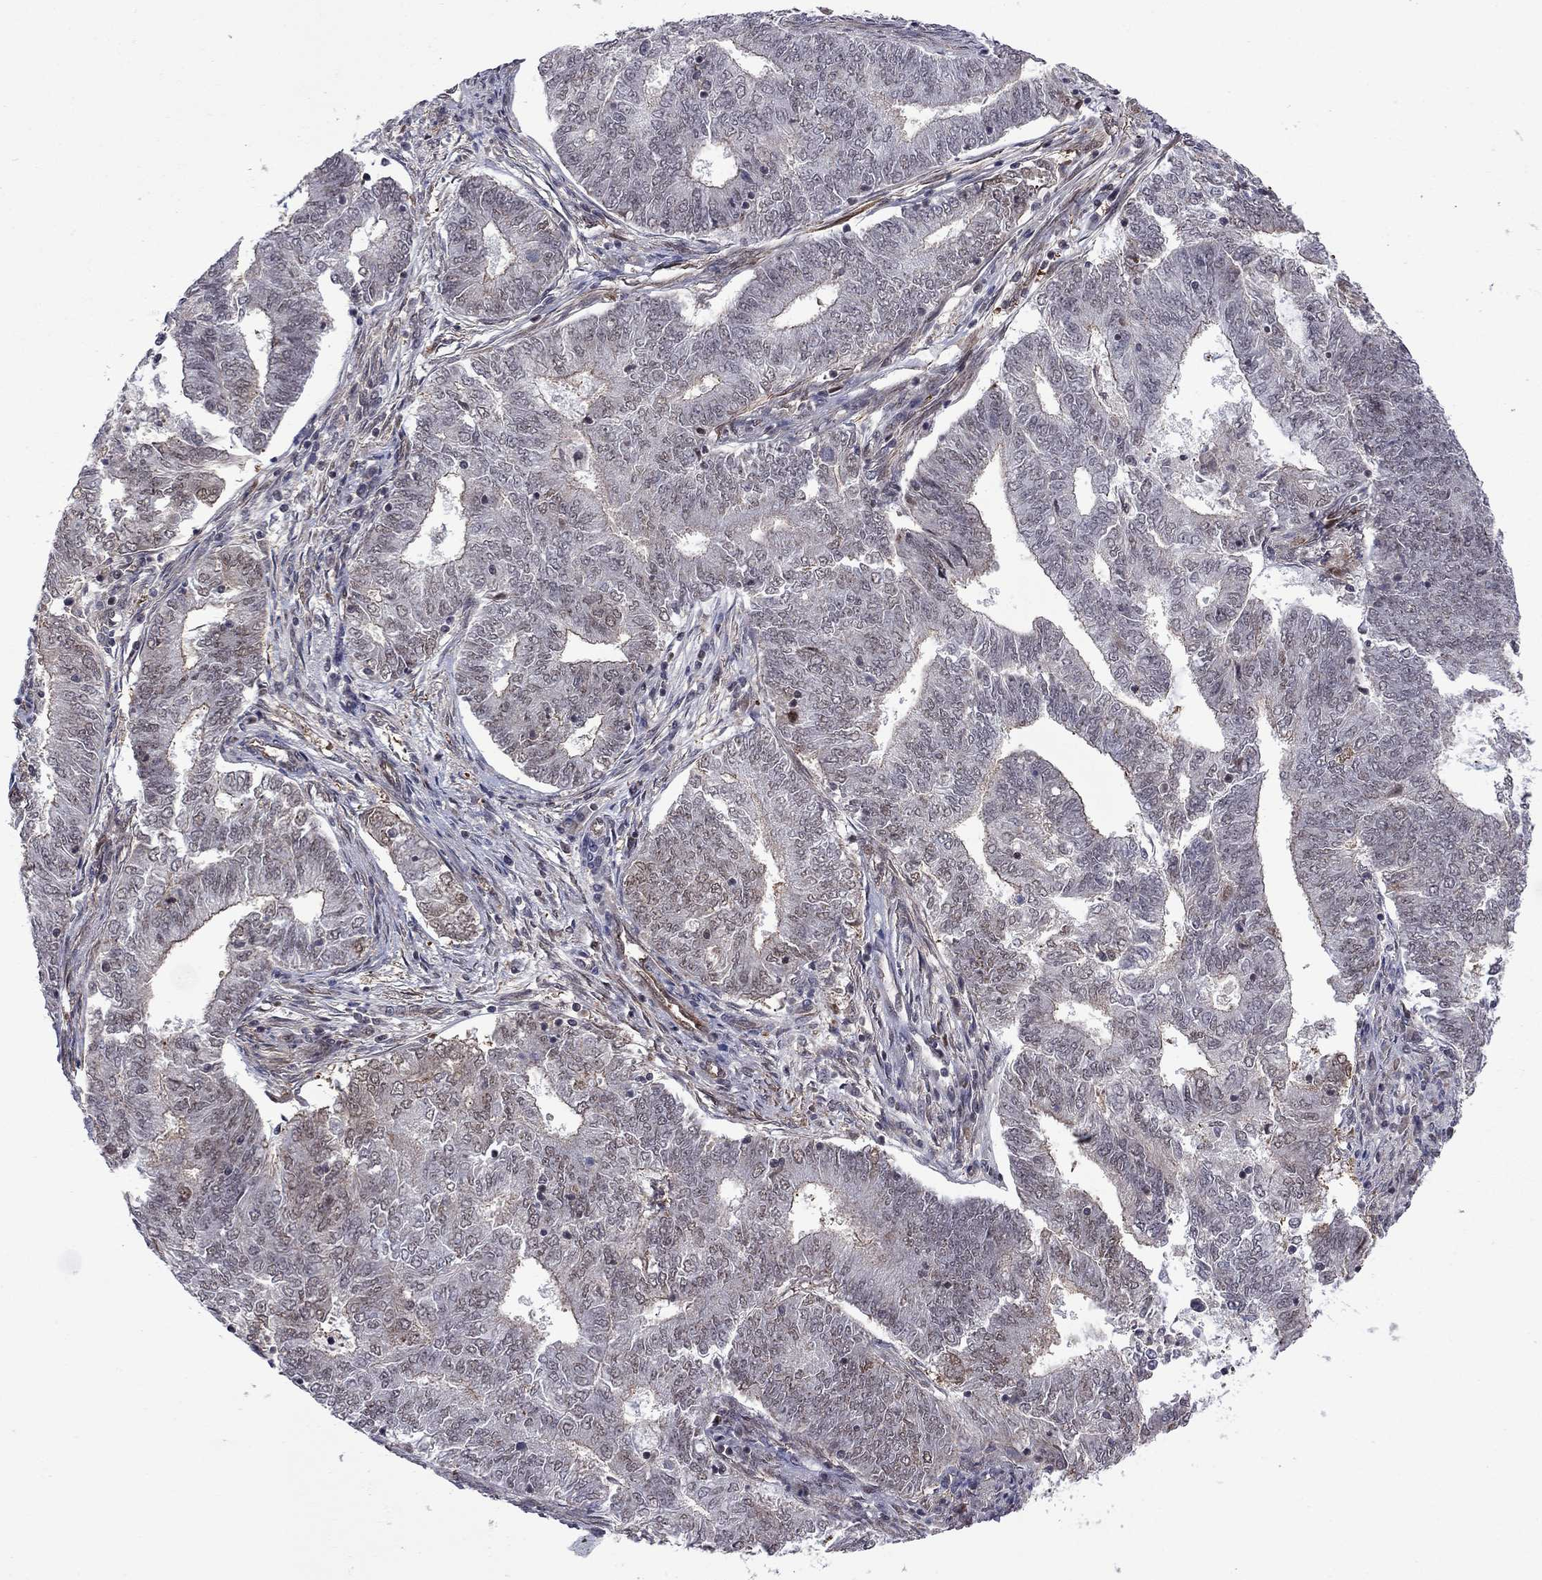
{"staining": {"intensity": "negative", "quantity": "none", "location": "none"}, "tissue": "endometrial cancer", "cell_type": "Tumor cells", "image_type": "cancer", "snomed": [{"axis": "morphology", "description": "Adenocarcinoma, NOS"}, {"axis": "topography", "description": "Endometrium"}], "caption": "A high-resolution histopathology image shows immunohistochemistry (IHC) staining of endometrial cancer (adenocarcinoma), which displays no significant expression in tumor cells.", "gene": "BRF1", "patient": {"sex": "female", "age": 62}}